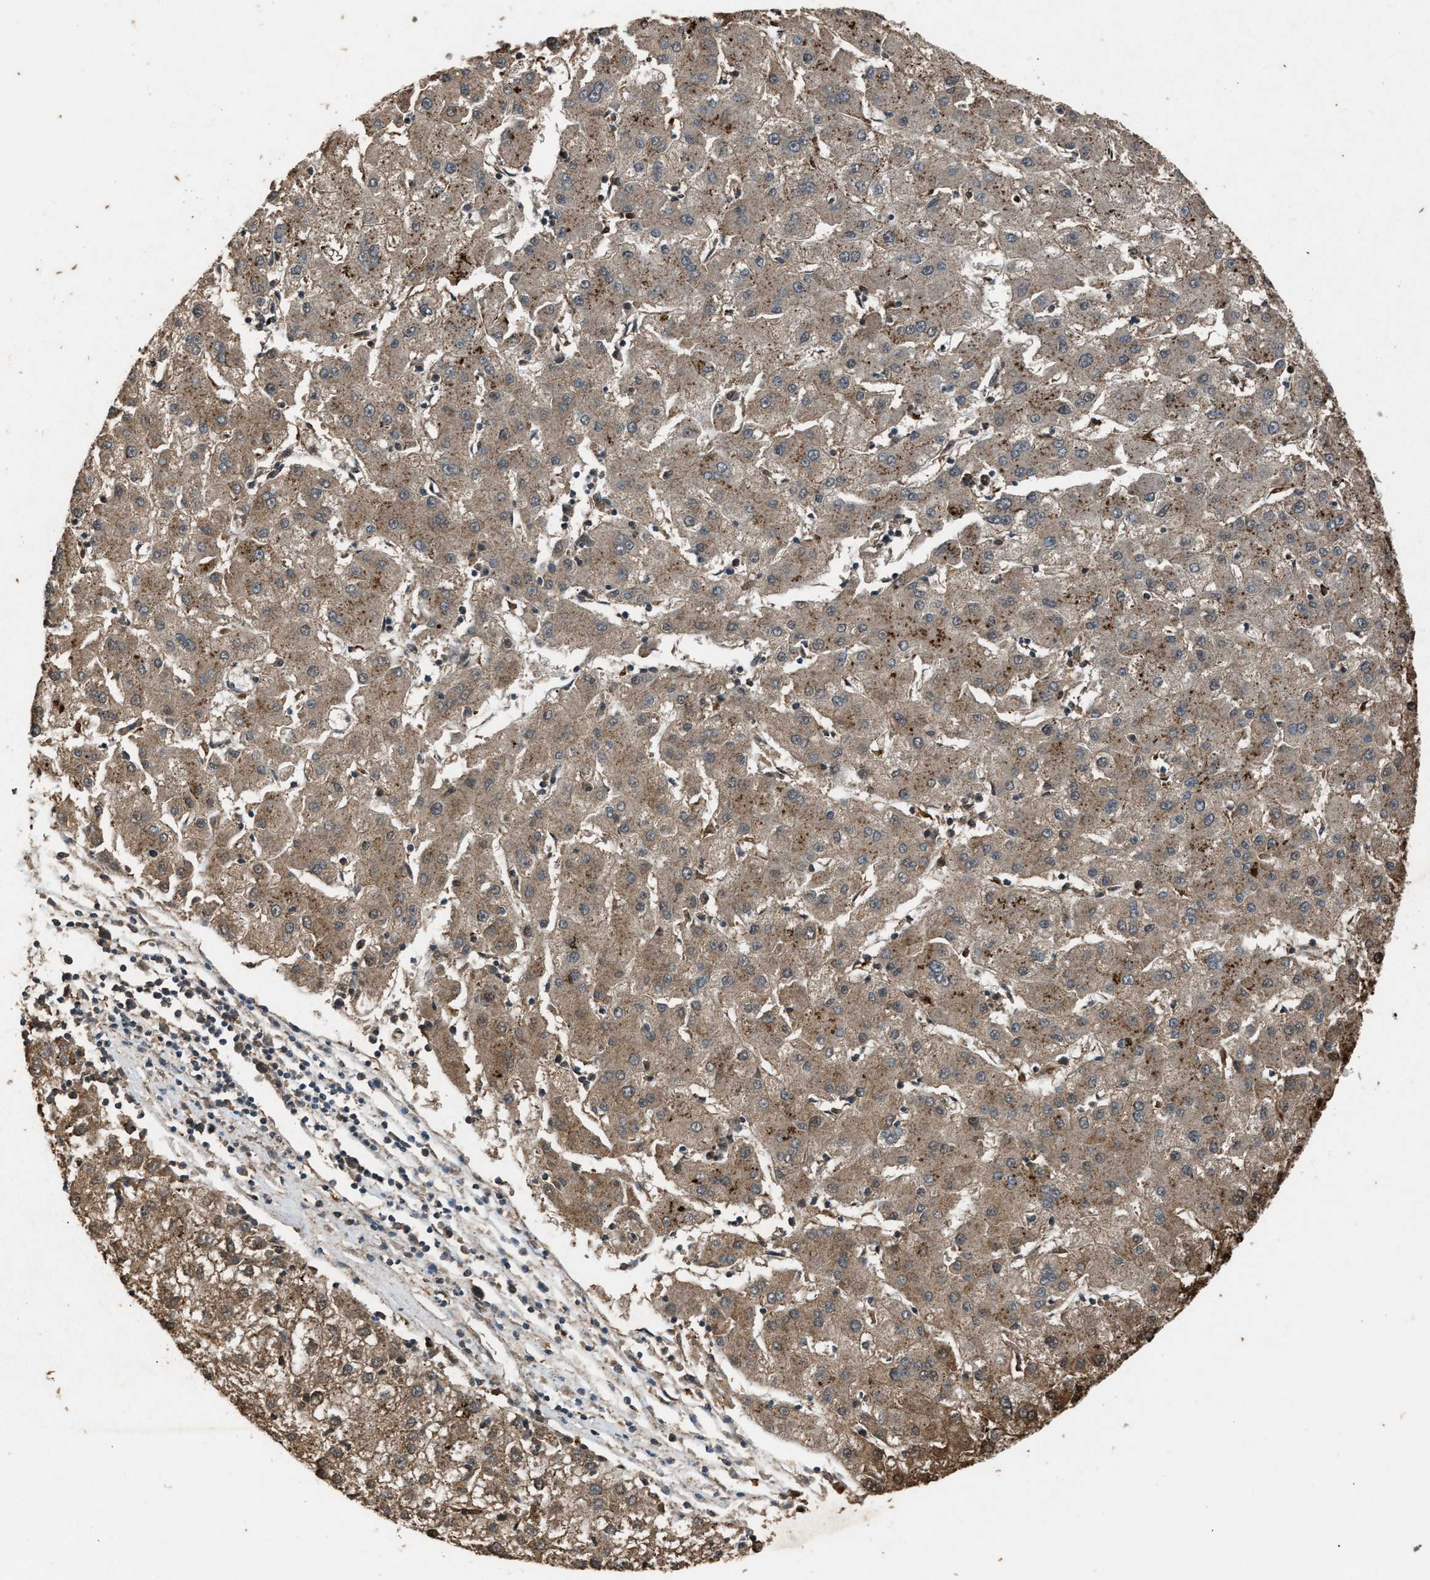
{"staining": {"intensity": "moderate", "quantity": ">75%", "location": "cytoplasmic/membranous"}, "tissue": "liver cancer", "cell_type": "Tumor cells", "image_type": "cancer", "snomed": [{"axis": "morphology", "description": "Carcinoma, Hepatocellular, NOS"}, {"axis": "topography", "description": "Liver"}], "caption": "High-magnification brightfield microscopy of liver cancer stained with DAB (3,3'-diaminobenzidine) (brown) and counterstained with hematoxylin (blue). tumor cells exhibit moderate cytoplasmic/membranous positivity is identified in approximately>75% of cells.", "gene": "PSMD1", "patient": {"sex": "male", "age": 72}}